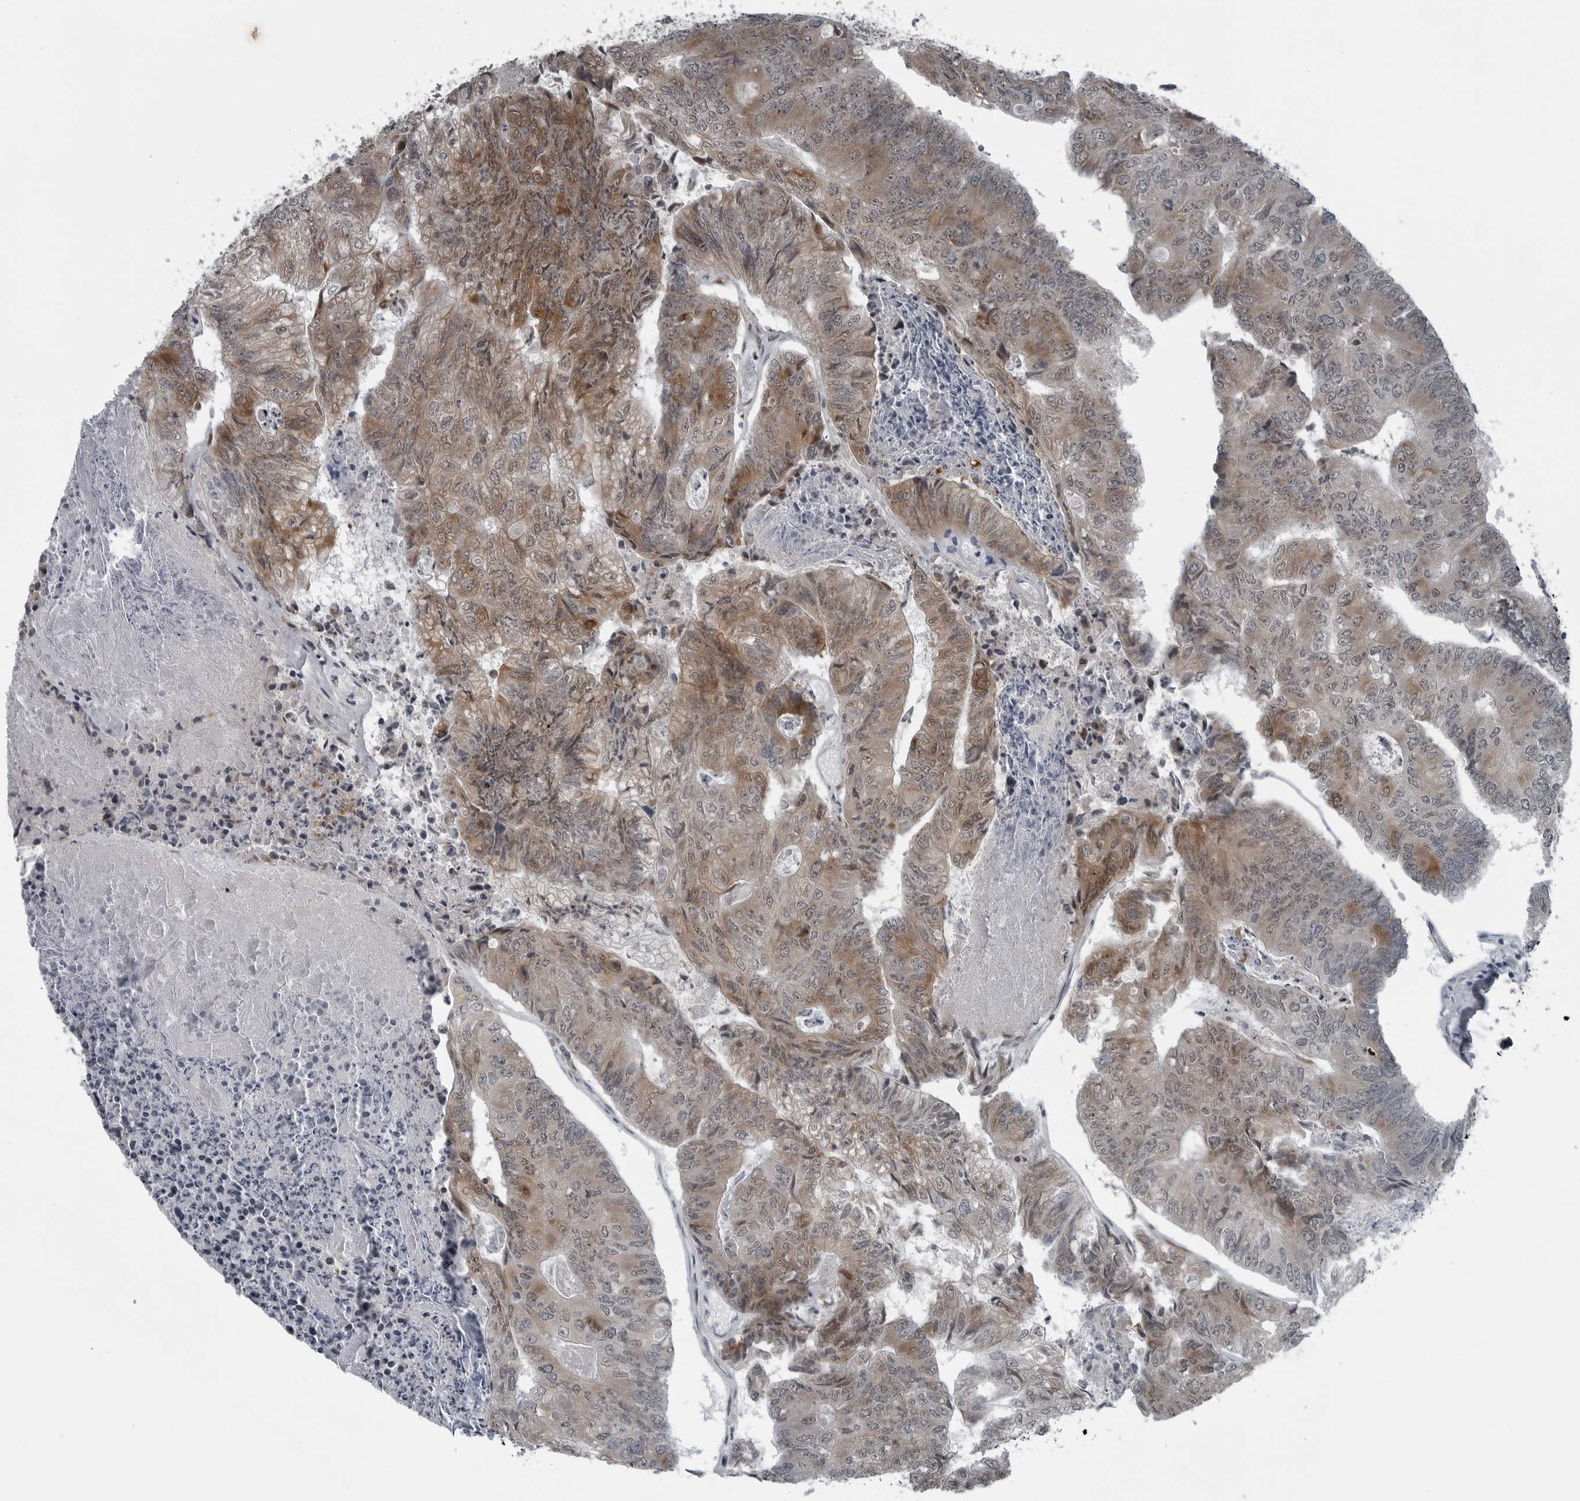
{"staining": {"intensity": "moderate", "quantity": ">75%", "location": "cytoplasmic/membranous"}, "tissue": "colorectal cancer", "cell_type": "Tumor cells", "image_type": "cancer", "snomed": [{"axis": "morphology", "description": "Adenocarcinoma, NOS"}, {"axis": "topography", "description": "Colon"}], "caption": "Brown immunohistochemical staining in human colorectal cancer demonstrates moderate cytoplasmic/membranous staining in about >75% of tumor cells. Immunohistochemistry stains the protein of interest in brown and the nuclei are stained blue.", "gene": "DNAAF11", "patient": {"sex": "female", "age": 67}}